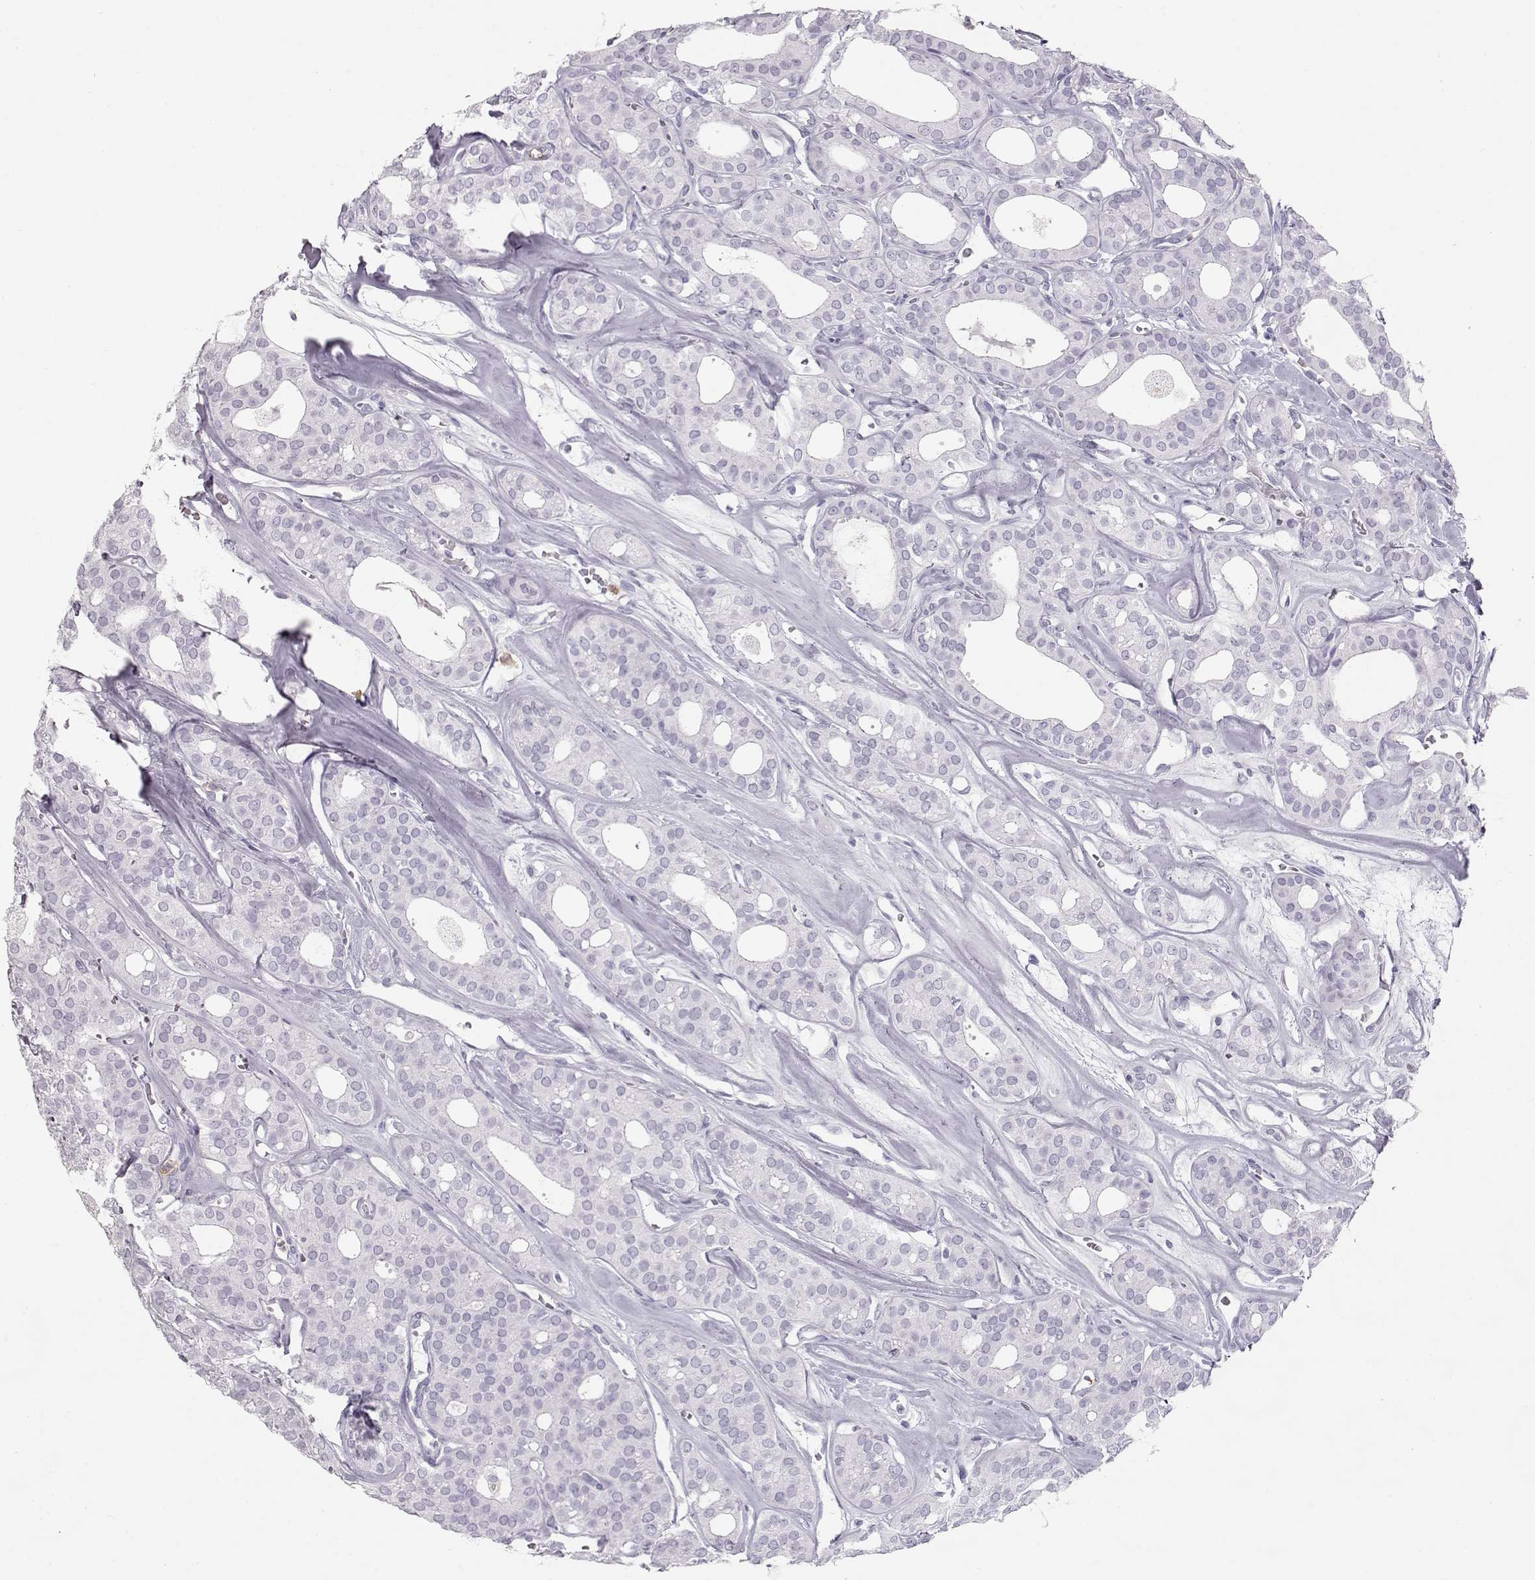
{"staining": {"intensity": "negative", "quantity": "none", "location": "none"}, "tissue": "thyroid cancer", "cell_type": "Tumor cells", "image_type": "cancer", "snomed": [{"axis": "morphology", "description": "Follicular adenoma carcinoma, NOS"}, {"axis": "topography", "description": "Thyroid gland"}], "caption": "Tumor cells are negative for brown protein staining in thyroid cancer (follicular adenoma carcinoma).", "gene": "MIP", "patient": {"sex": "male", "age": 75}}